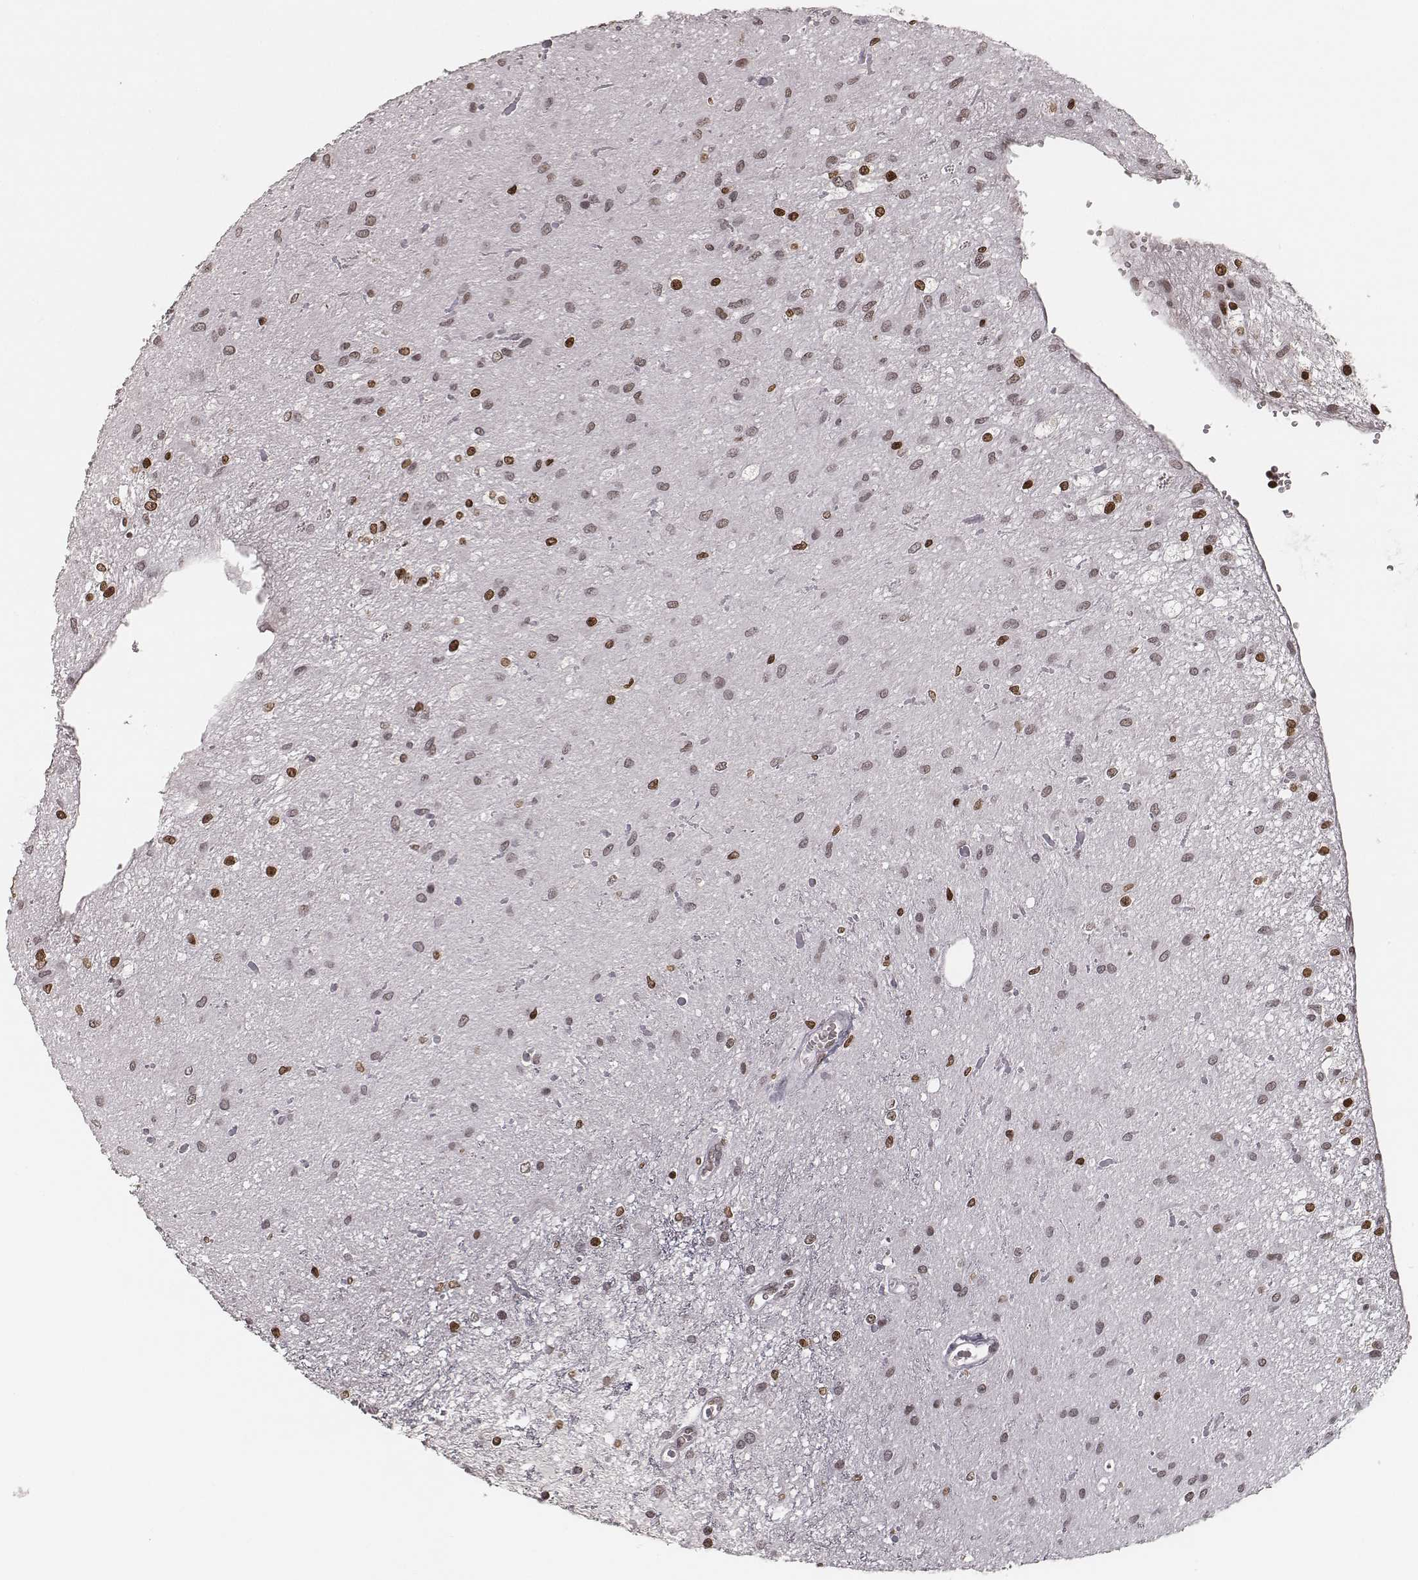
{"staining": {"intensity": "negative", "quantity": "none", "location": "none"}, "tissue": "glioma", "cell_type": "Tumor cells", "image_type": "cancer", "snomed": [{"axis": "morphology", "description": "Glioma, malignant, Low grade"}, {"axis": "topography", "description": "Cerebellum"}], "caption": "Tumor cells are negative for brown protein staining in low-grade glioma (malignant).", "gene": "HMGA2", "patient": {"sex": "female", "age": 14}}